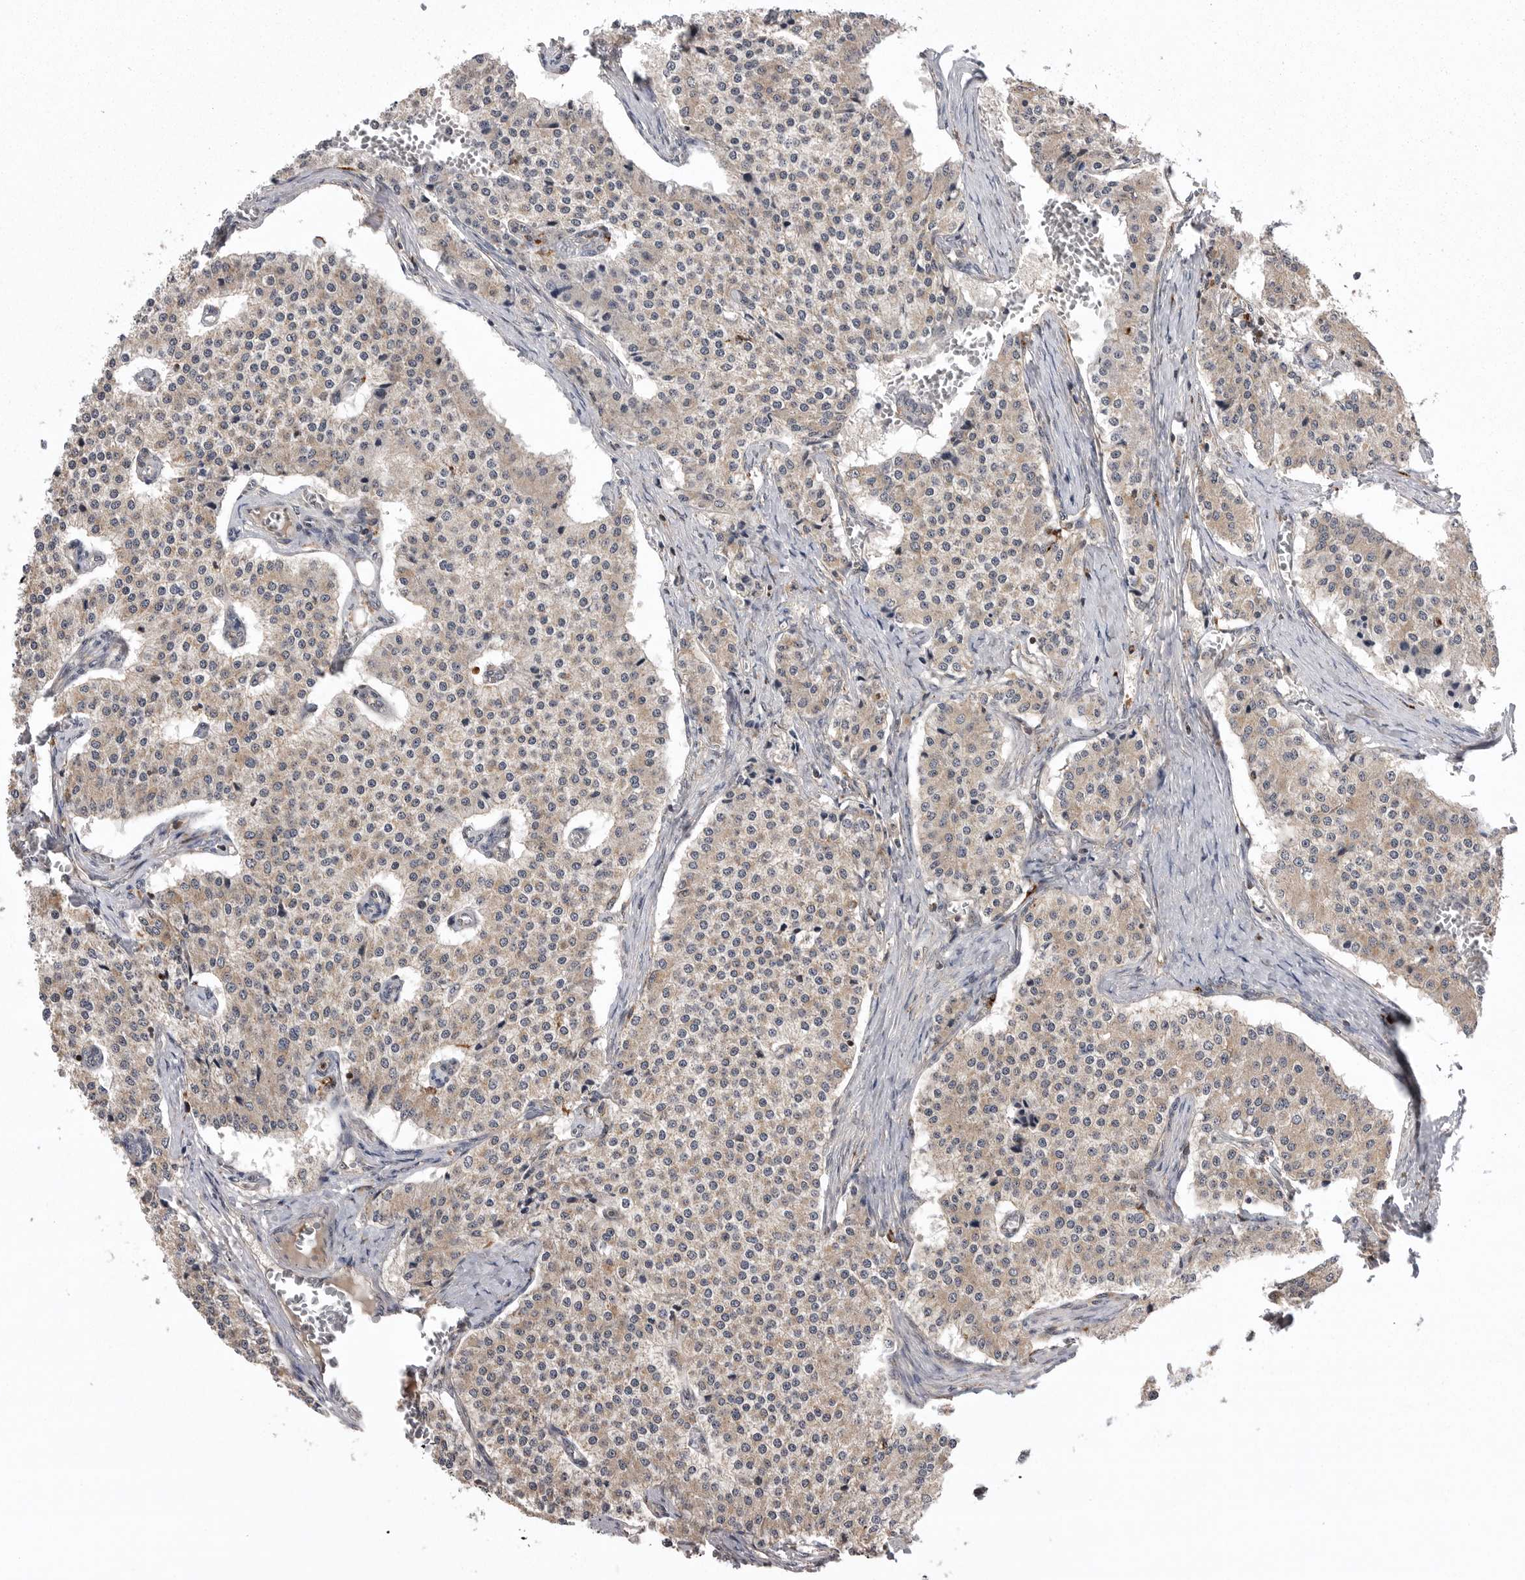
{"staining": {"intensity": "weak", "quantity": "25%-75%", "location": "cytoplasmic/membranous"}, "tissue": "carcinoid", "cell_type": "Tumor cells", "image_type": "cancer", "snomed": [{"axis": "morphology", "description": "Carcinoid, malignant, NOS"}, {"axis": "topography", "description": "Colon"}], "caption": "Protein analysis of carcinoid tissue shows weak cytoplasmic/membranous expression in approximately 25%-75% of tumor cells. (DAB (3,3'-diaminobenzidine) IHC with brightfield microscopy, high magnification).", "gene": "AOAH", "patient": {"sex": "female", "age": 52}}